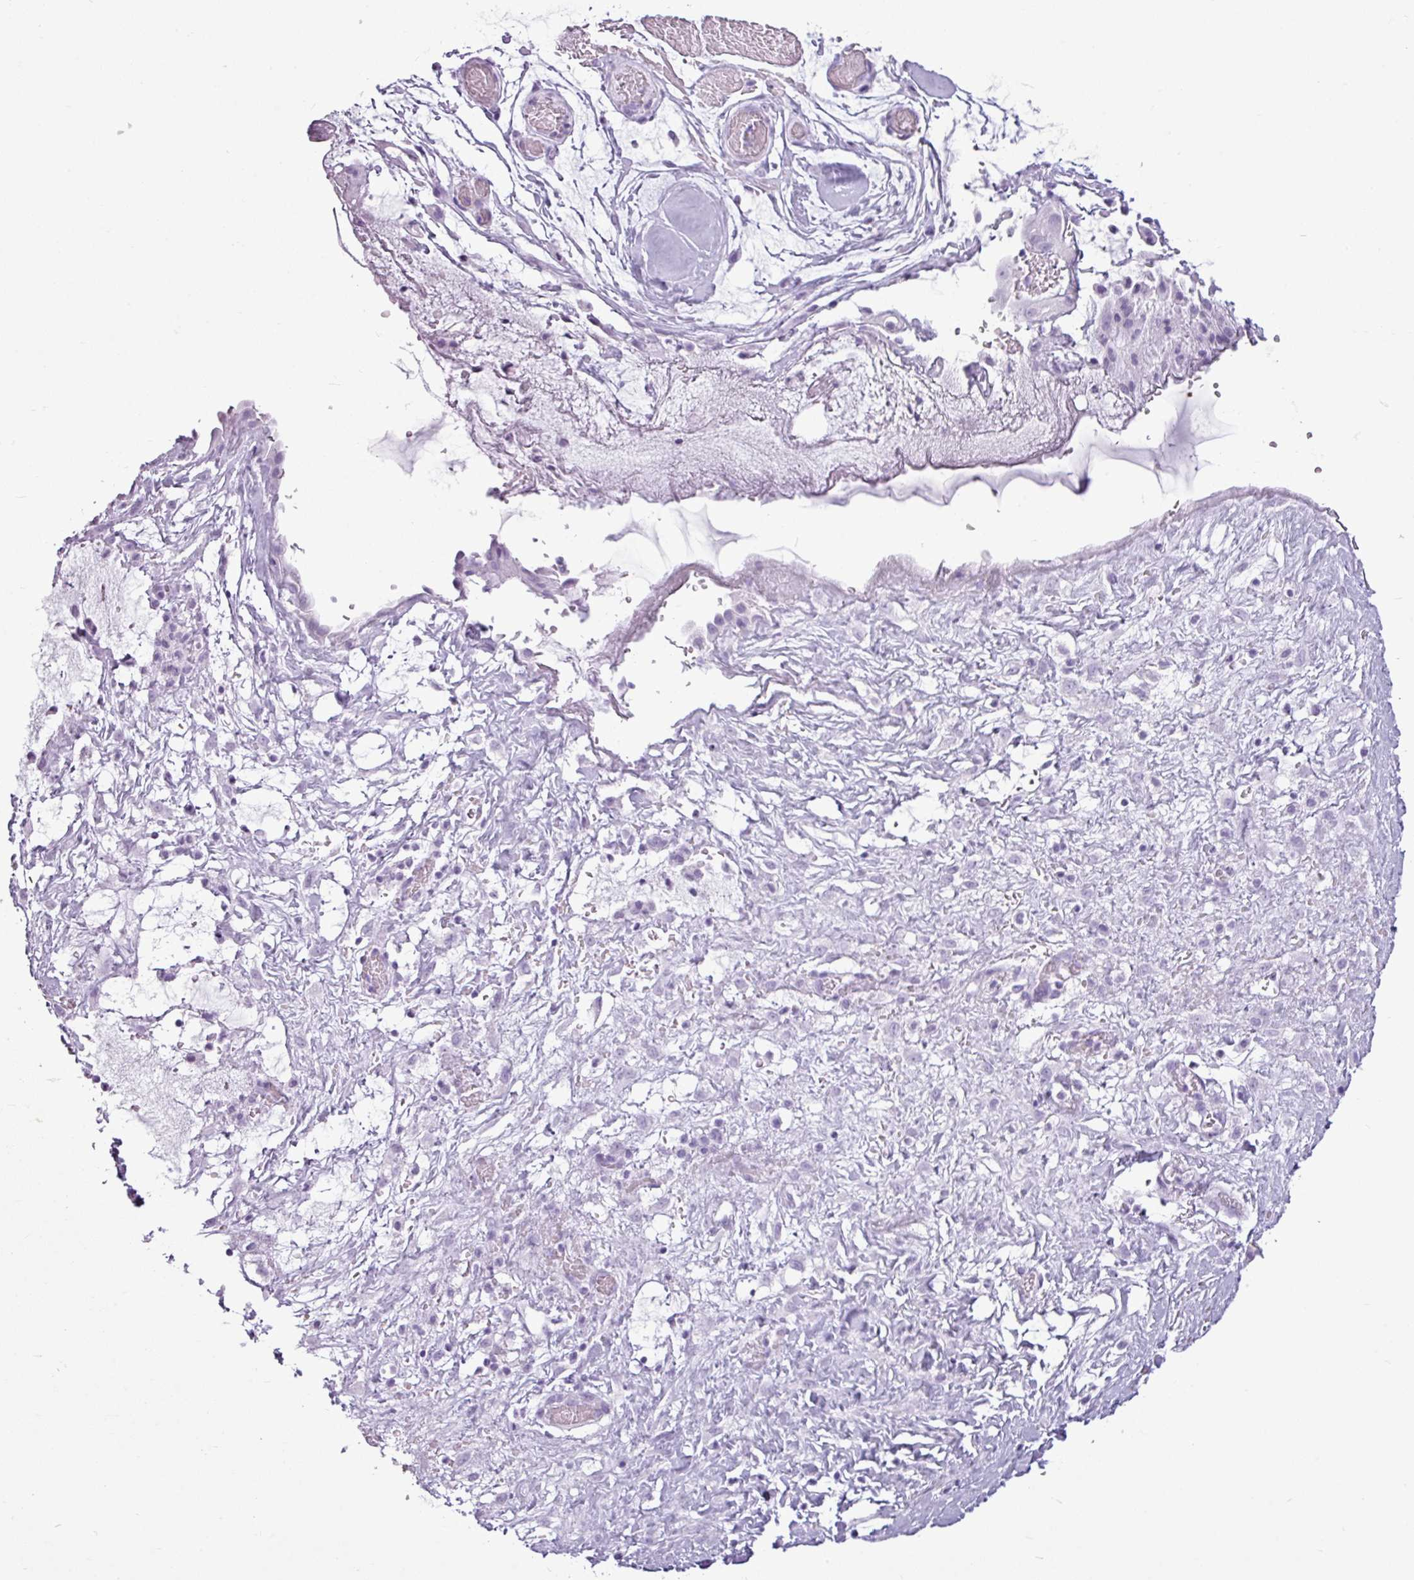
{"staining": {"intensity": "negative", "quantity": "none", "location": "none"}, "tissue": "ovarian cancer", "cell_type": "Tumor cells", "image_type": "cancer", "snomed": [{"axis": "morphology", "description": "Cystadenocarcinoma, mucinous, NOS"}, {"axis": "topography", "description": "Ovary"}], "caption": "Tumor cells are negative for protein expression in human ovarian cancer (mucinous cystadenocarcinoma).", "gene": "AMY1B", "patient": {"sex": "female", "age": 73}}